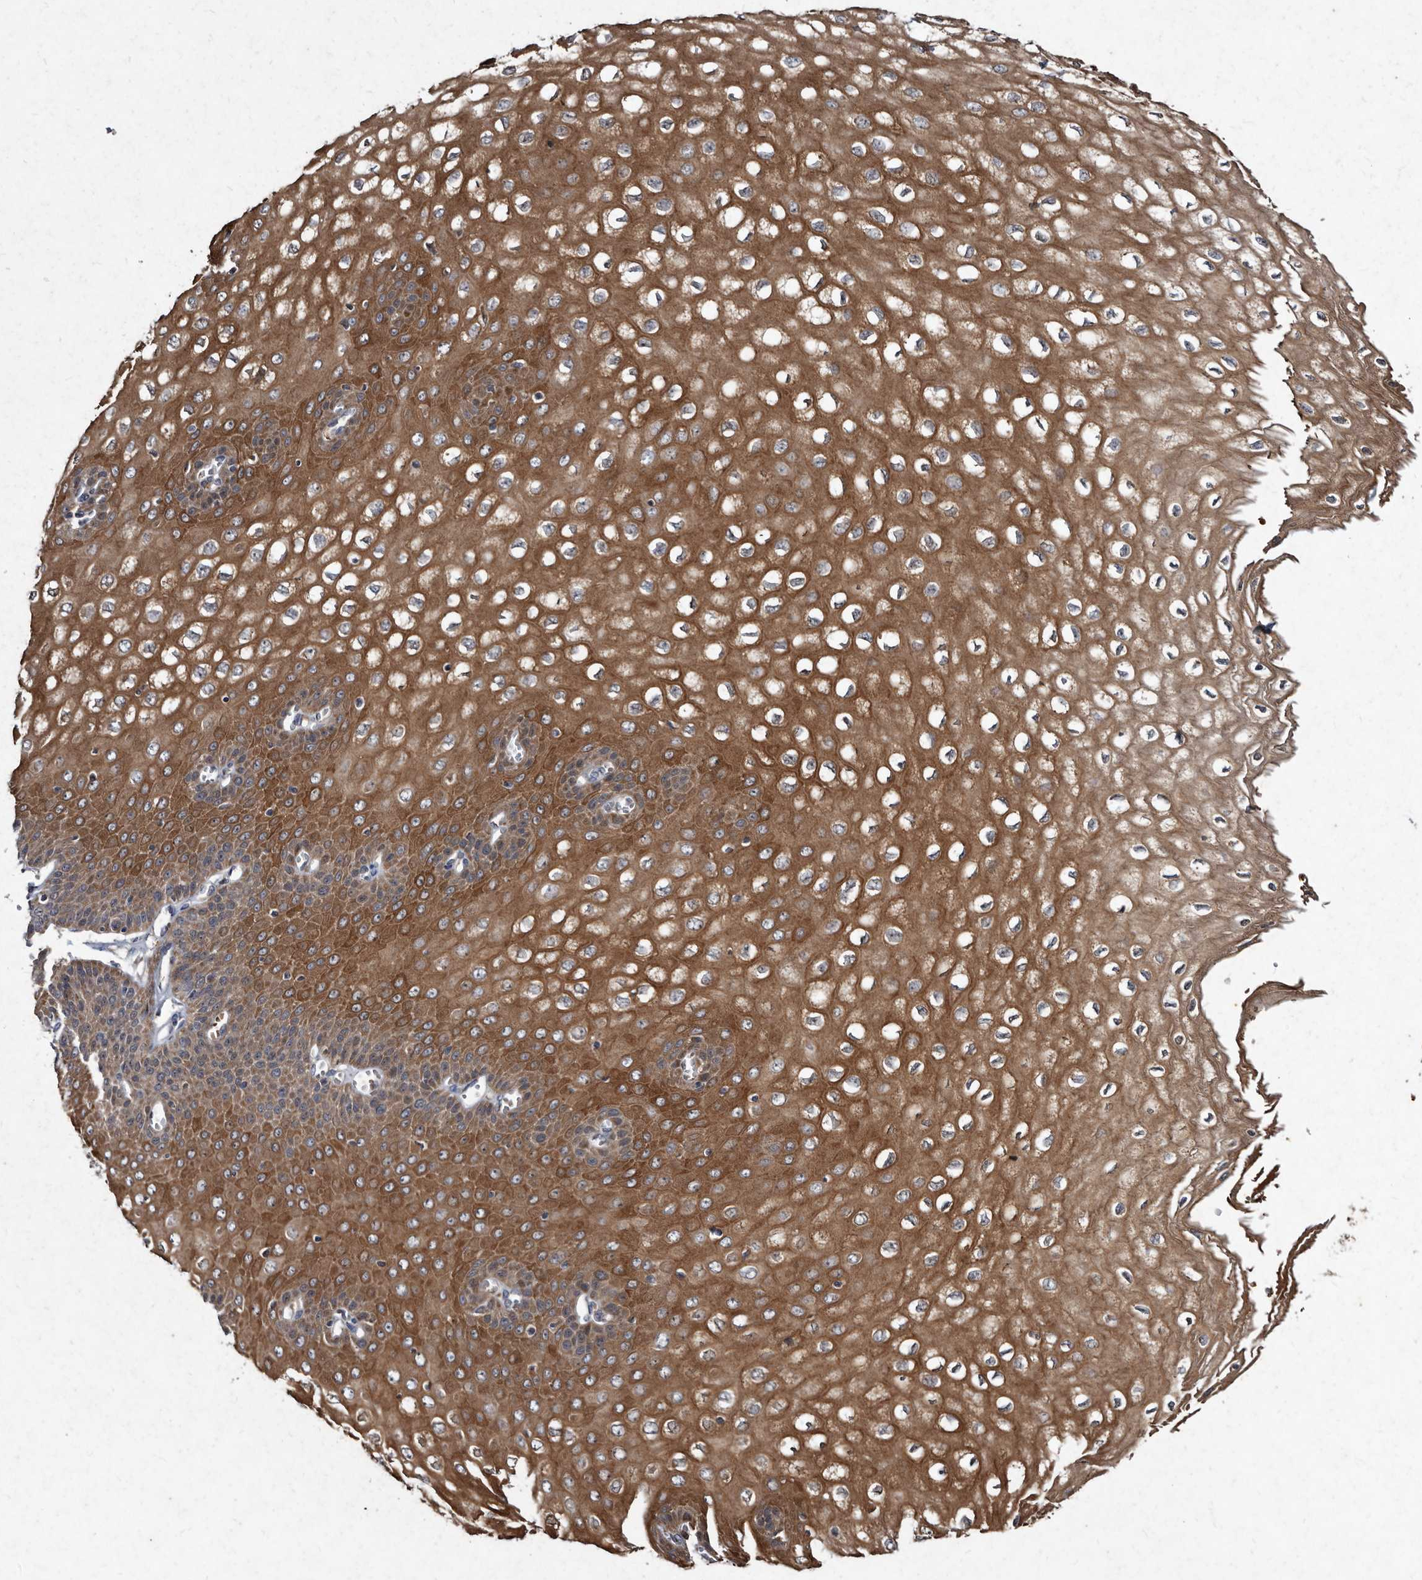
{"staining": {"intensity": "strong", "quantity": ">75%", "location": "cytoplasmic/membranous"}, "tissue": "esophagus", "cell_type": "Squamous epithelial cells", "image_type": "normal", "snomed": [{"axis": "morphology", "description": "Normal tissue, NOS"}, {"axis": "topography", "description": "Esophagus"}], "caption": "Approximately >75% of squamous epithelial cells in normal esophagus demonstrate strong cytoplasmic/membranous protein staining as visualized by brown immunohistochemical staining.", "gene": "YPEL1", "patient": {"sex": "male", "age": 60}}